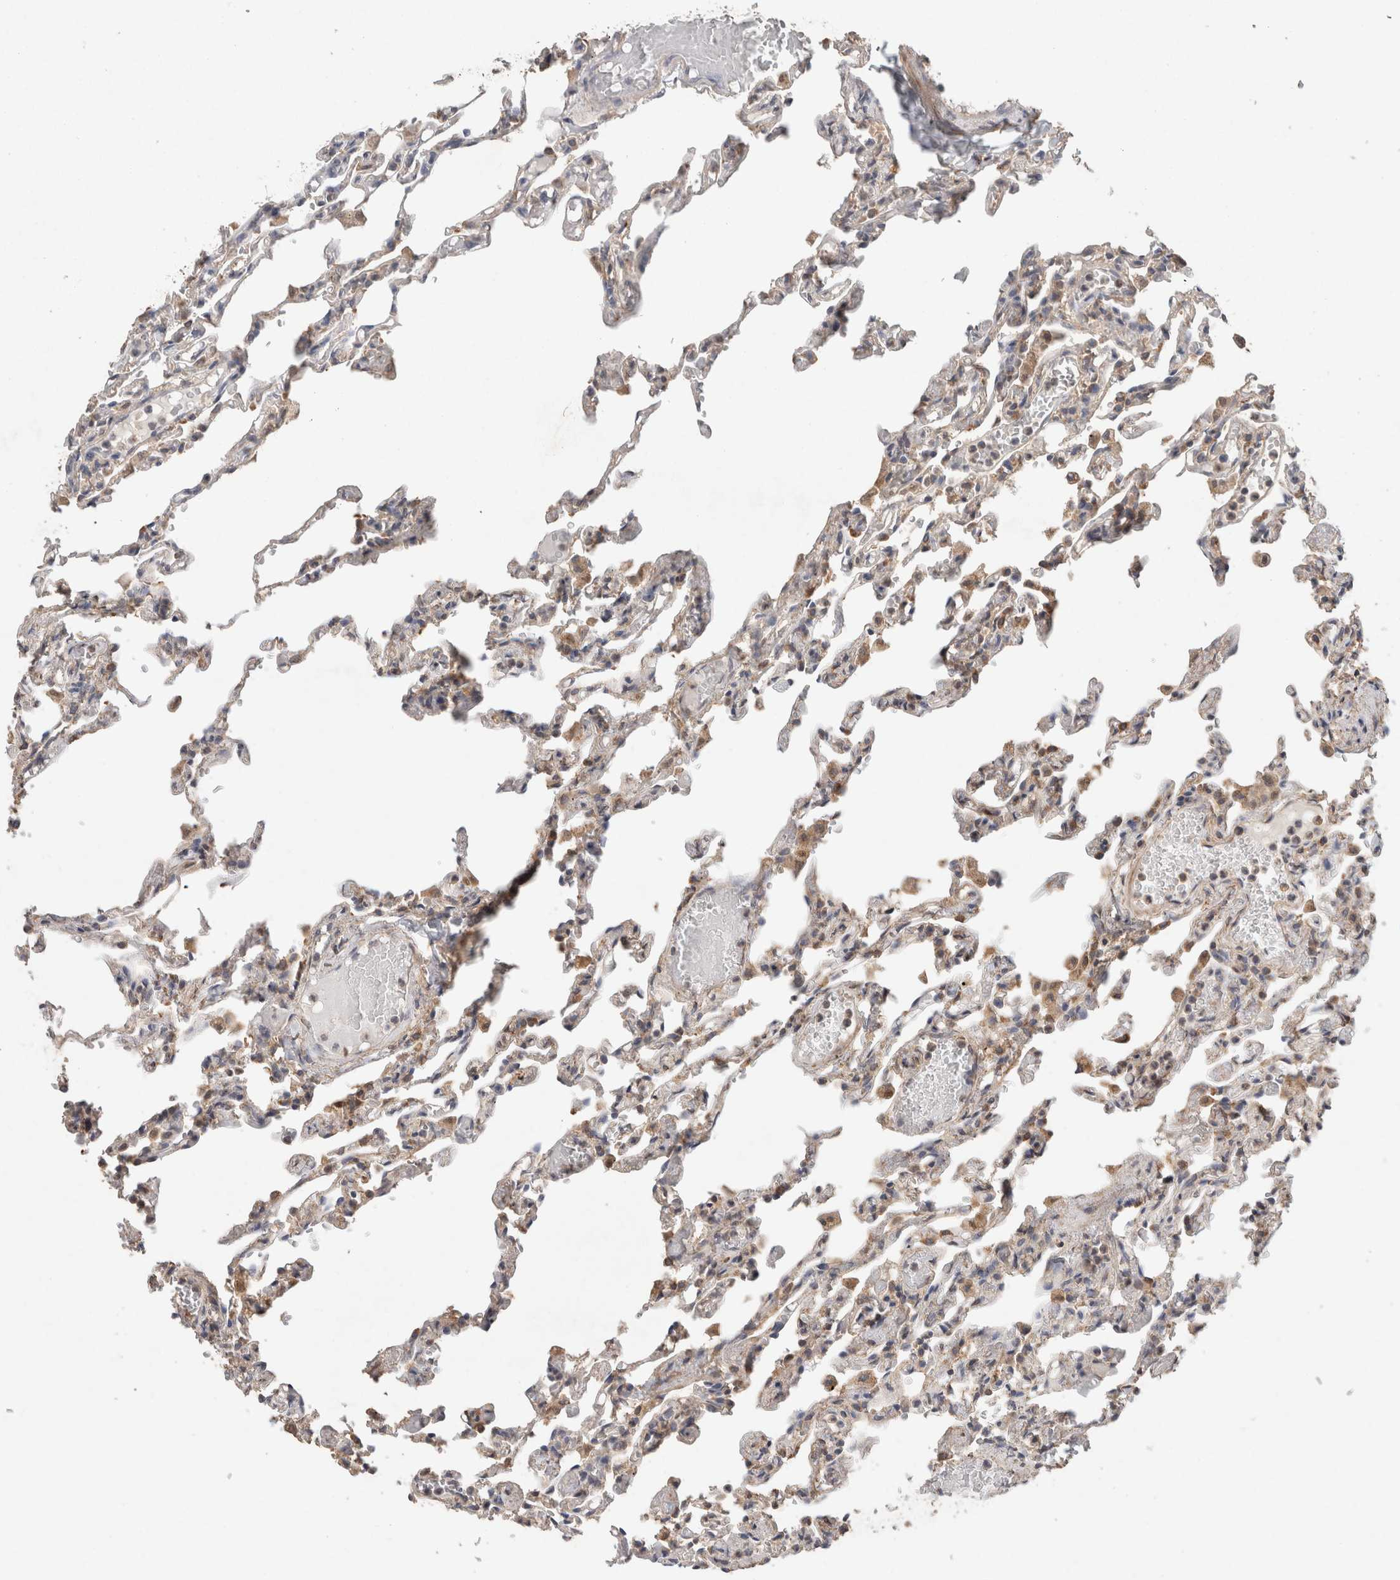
{"staining": {"intensity": "moderate", "quantity": "<25%", "location": "cytoplasmic/membranous"}, "tissue": "lung", "cell_type": "Alveolar cells", "image_type": "normal", "snomed": [{"axis": "morphology", "description": "Normal tissue, NOS"}, {"axis": "topography", "description": "Lung"}], "caption": "The histopathology image displays a brown stain indicating the presence of a protein in the cytoplasmic/membranous of alveolar cells in lung.", "gene": "RAB14", "patient": {"sex": "male", "age": 21}}